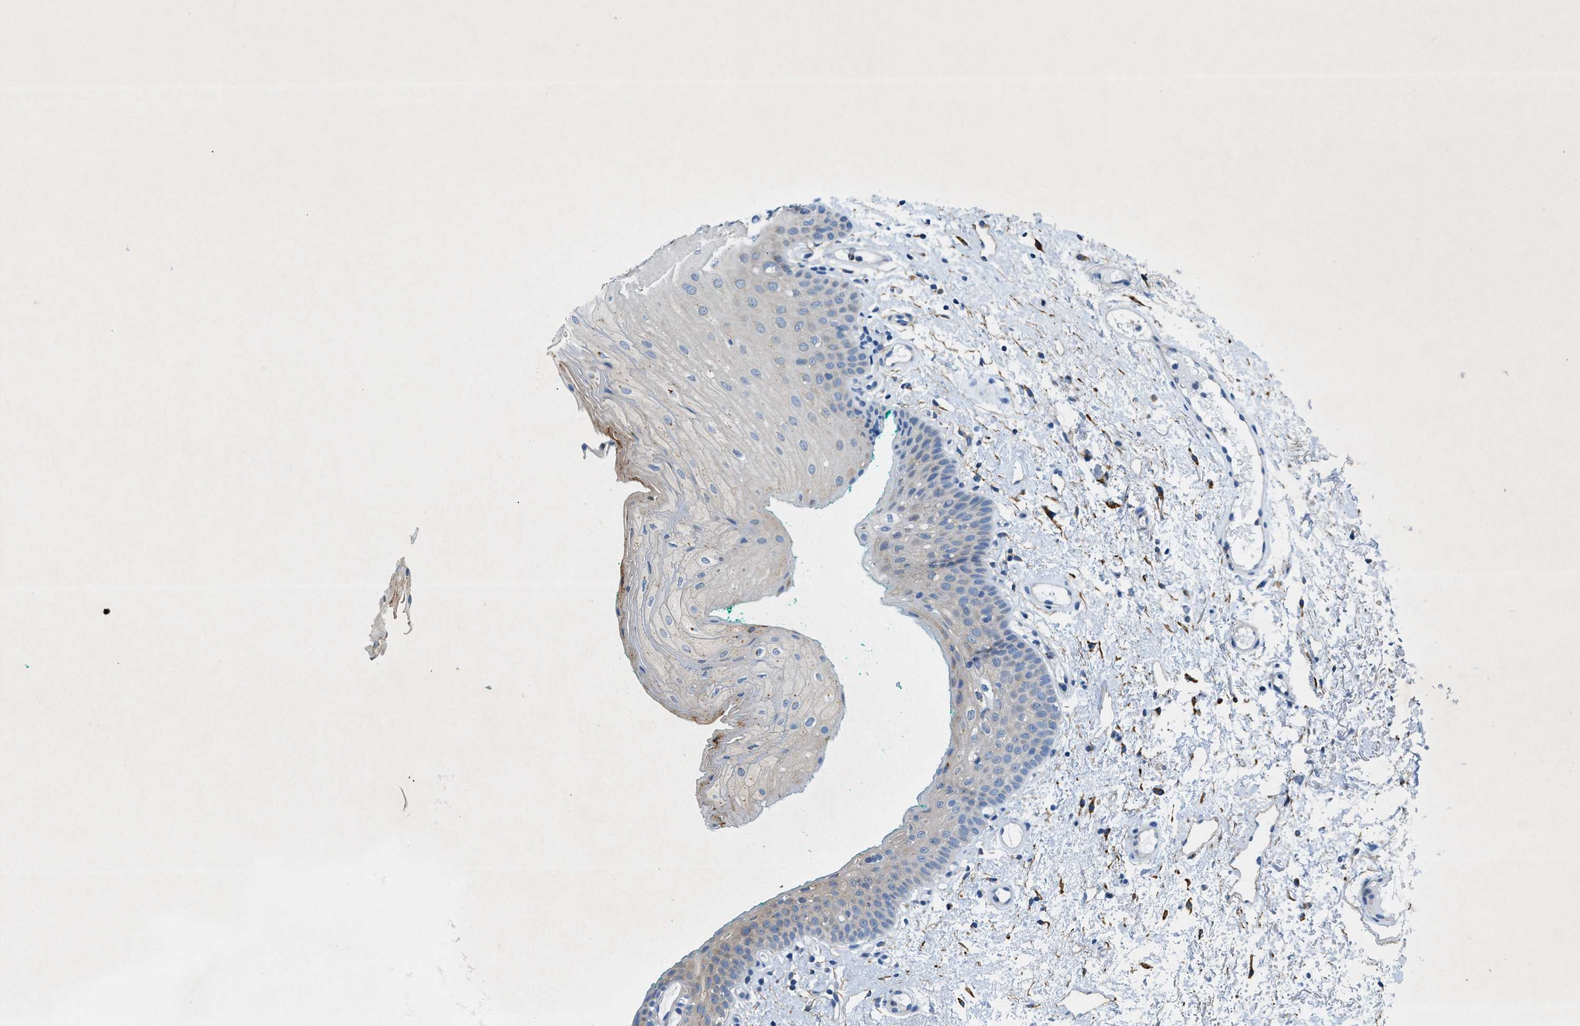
{"staining": {"intensity": "negative", "quantity": "none", "location": "none"}, "tissue": "oral mucosa", "cell_type": "Squamous epithelial cells", "image_type": "normal", "snomed": [{"axis": "morphology", "description": "Normal tissue, NOS"}, {"axis": "morphology", "description": "Squamous cell carcinoma, NOS"}, {"axis": "topography", "description": "Oral tissue"}, {"axis": "topography", "description": "Salivary gland"}, {"axis": "topography", "description": "Head-Neck"}], "caption": "DAB immunohistochemical staining of normal human oral mucosa demonstrates no significant expression in squamous epithelial cells. (Stains: DAB IHC with hematoxylin counter stain, Microscopy: brightfield microscopy at high magnification).", "gene": "ZDHHC13", "patient": {"sex": "female", "age": 62}}